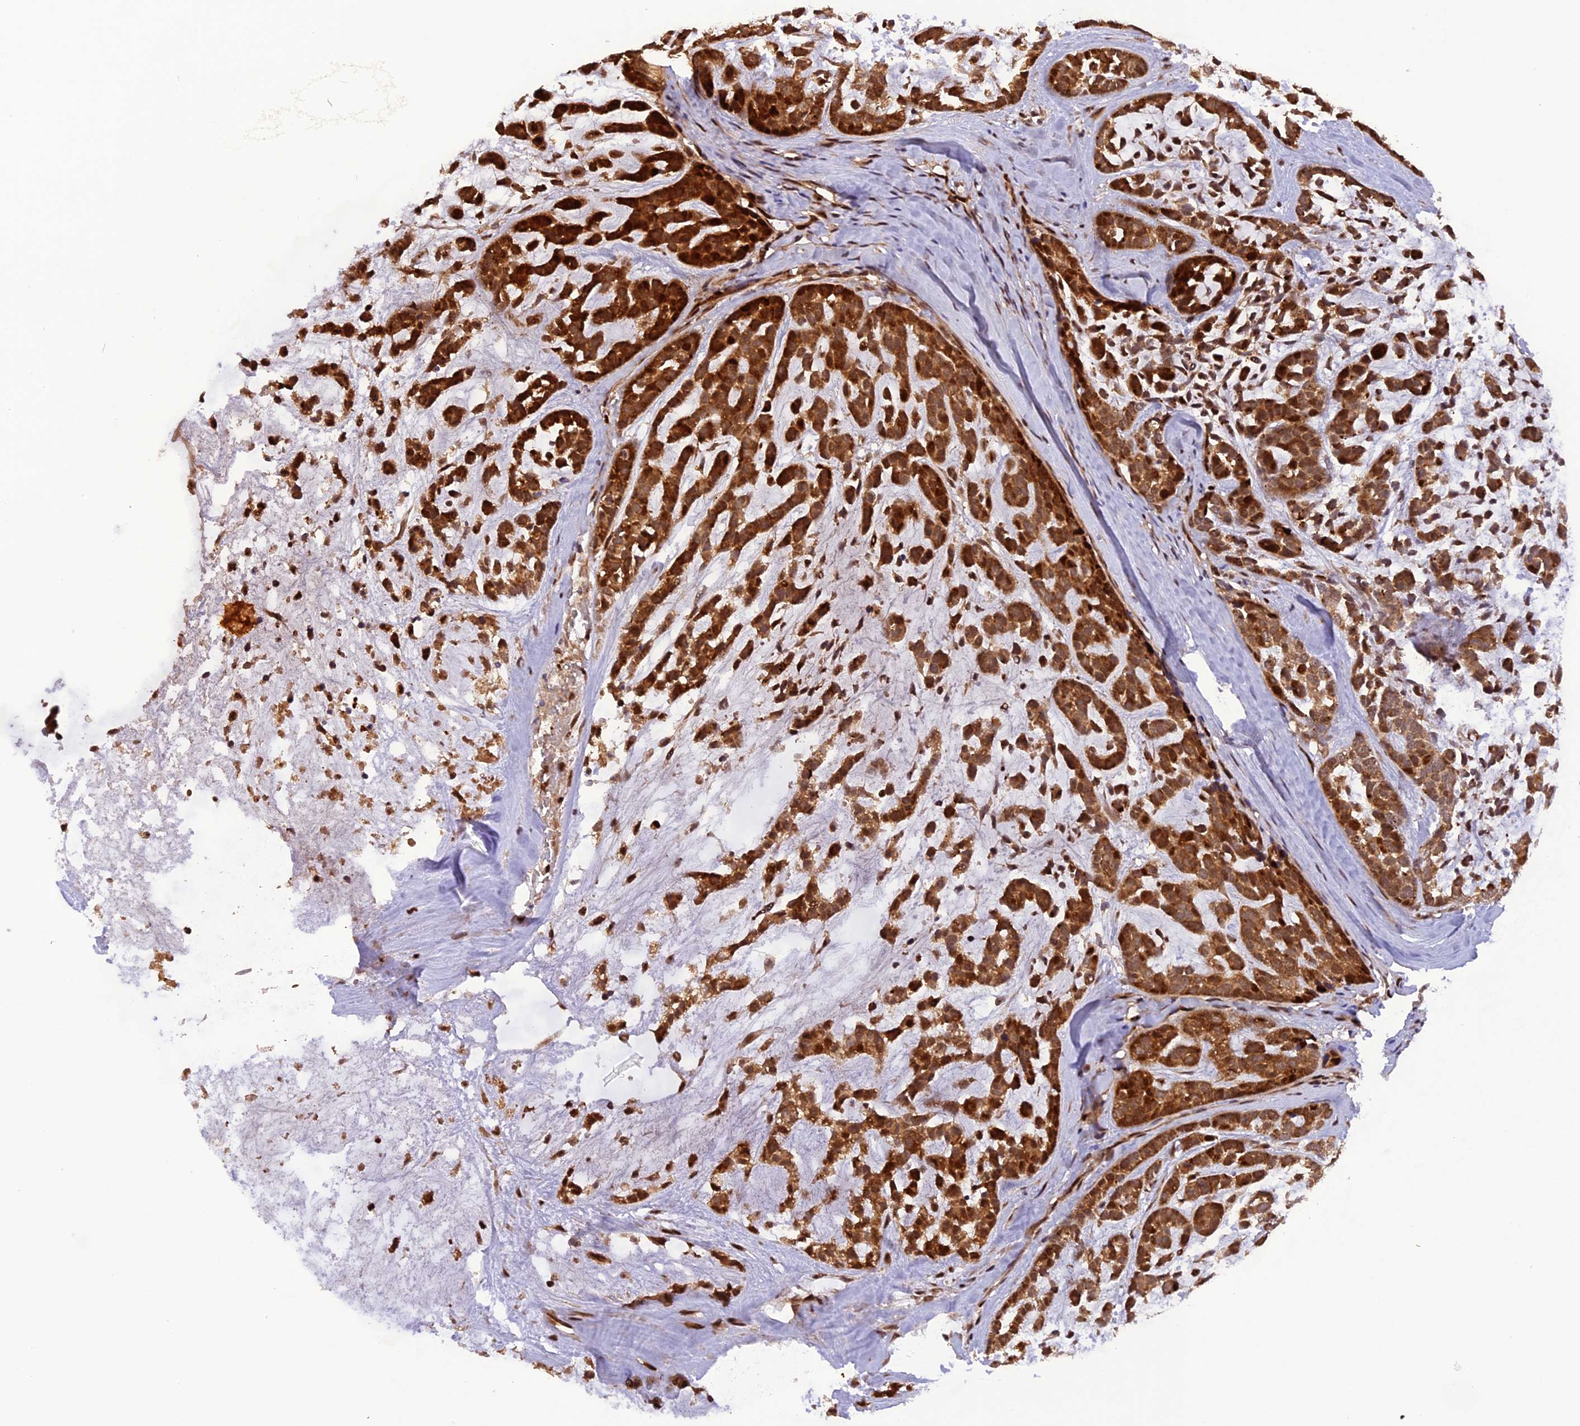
{"staining": {"intensity": "moderate", "quantity": ">75%", "location": "cytoplasmic/membranous,nuclear"}, "tissue": "head and neck cancer", "cell_type": "Tumor cells", "image_type": "cancer", "snomed": [{"axis": "morphology", "description": "Adenocarcinoma, NOS"}, {"axis": "morphology", "description": "Adenoma, NOS"}, {"axis": "topography", "description": "Head-Neck"}], "caption": "IHC photomicrograph of head and neck cancer (adenocarcinoma) stained for a protein (brown), which reveals medium levels of moderate cytoplasmic/membranous and nuclear staining in approximately >75% of tumor cells.", "gene": "MICALL1", "patient": {"sex": "female", "age": 55}}